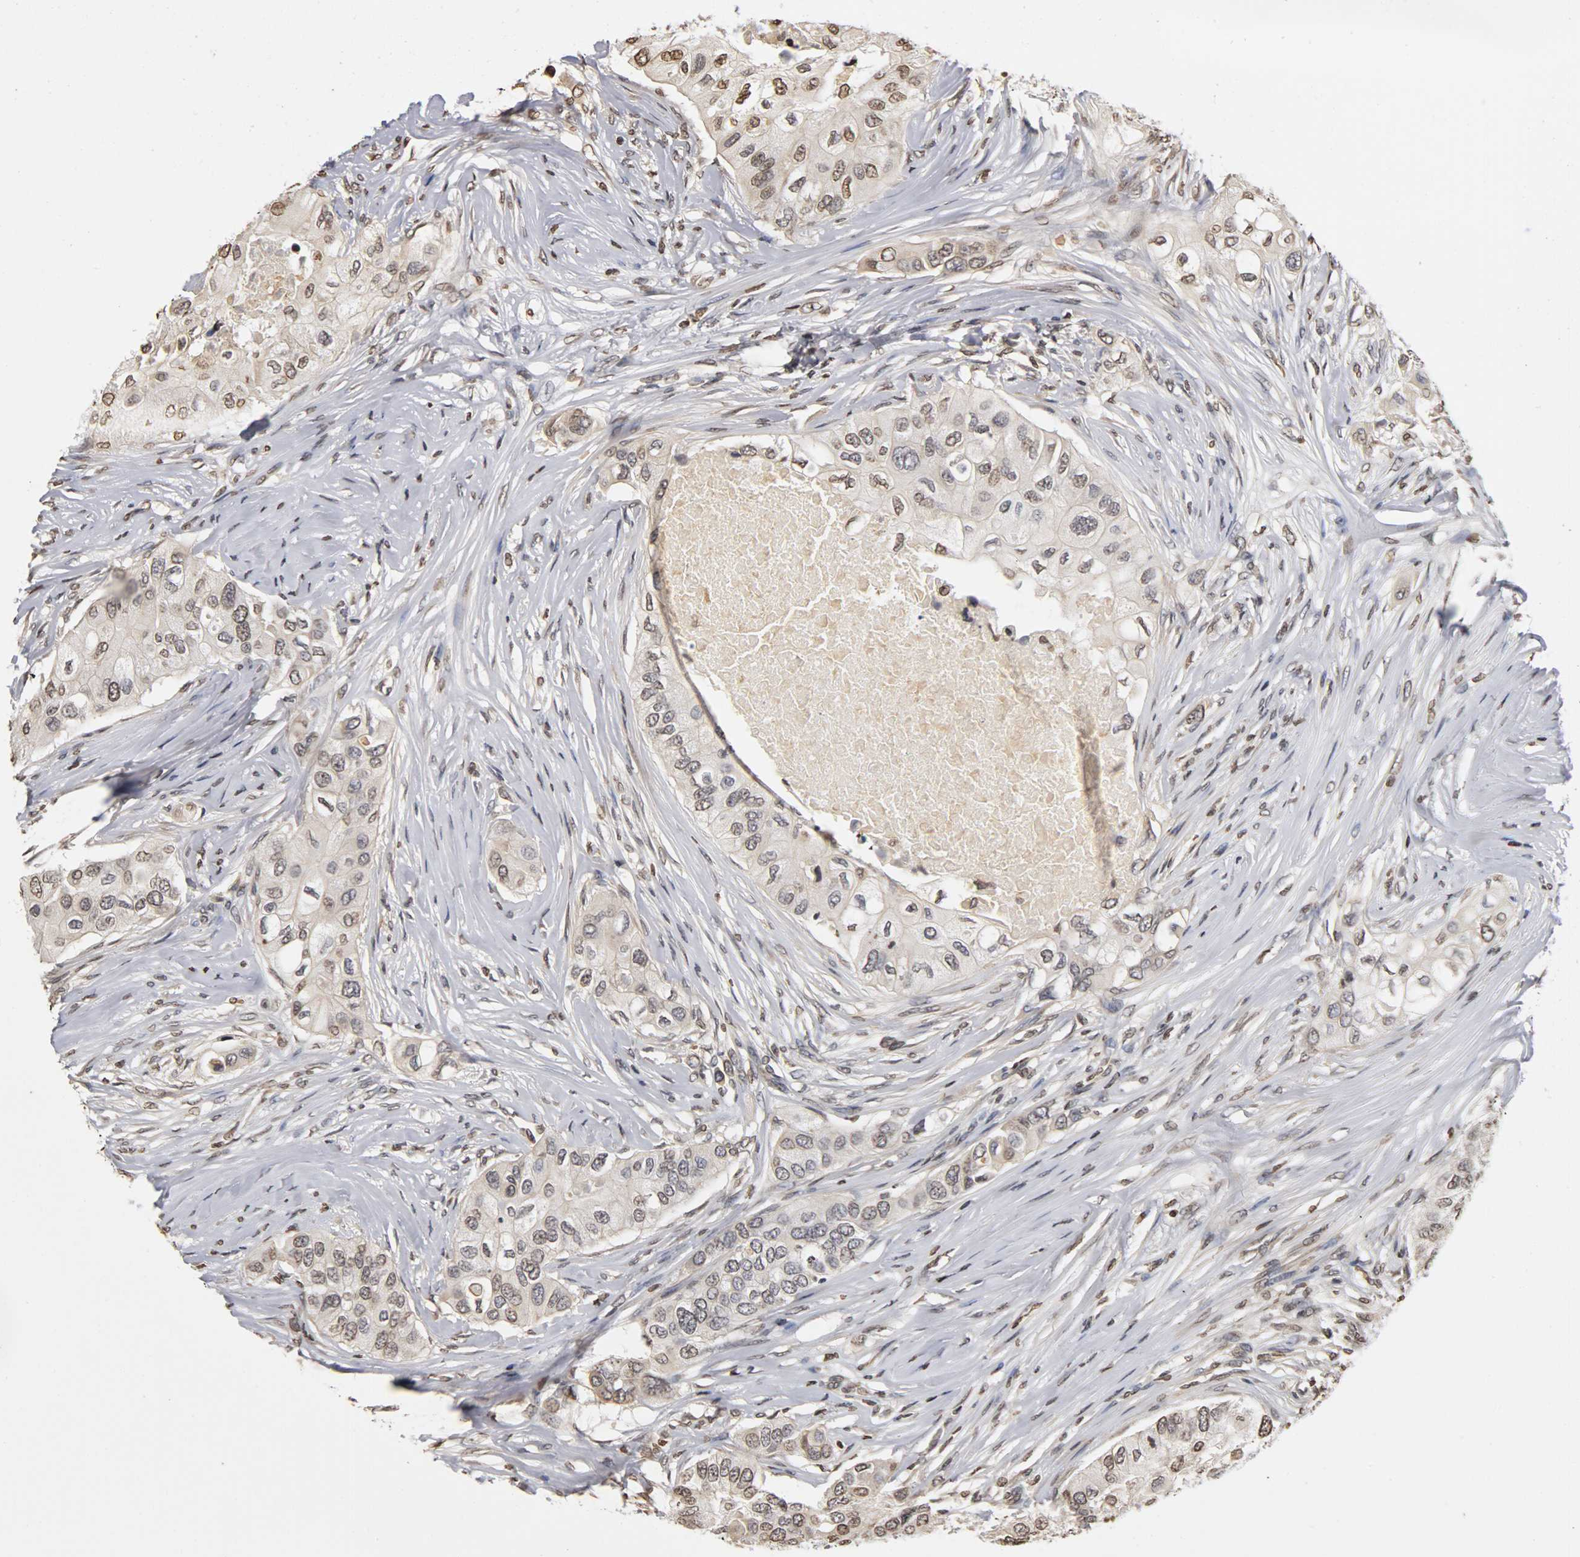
{"staining": {"intensity": "weak", "quantity": "<25%", "location": "nuclear"}, "tissue": "breast cancer", "cell_type": "Tumor cells", "image_type": "cancer", "snomed": [{"axis": "morphology", "description": "Normal tissue, NOS"}, {"axis": "morphology", "description": "Duct carcinoma"}, {"axis": "topography", "description": "Breast"}], "caption": "Immunohistochemical staining of infiltrating ductal carcinoma (breast) exhibits no significant expression in tumor cells.", "gene": "ERCC2", "patient": {"sex": "female", "age": 49}}